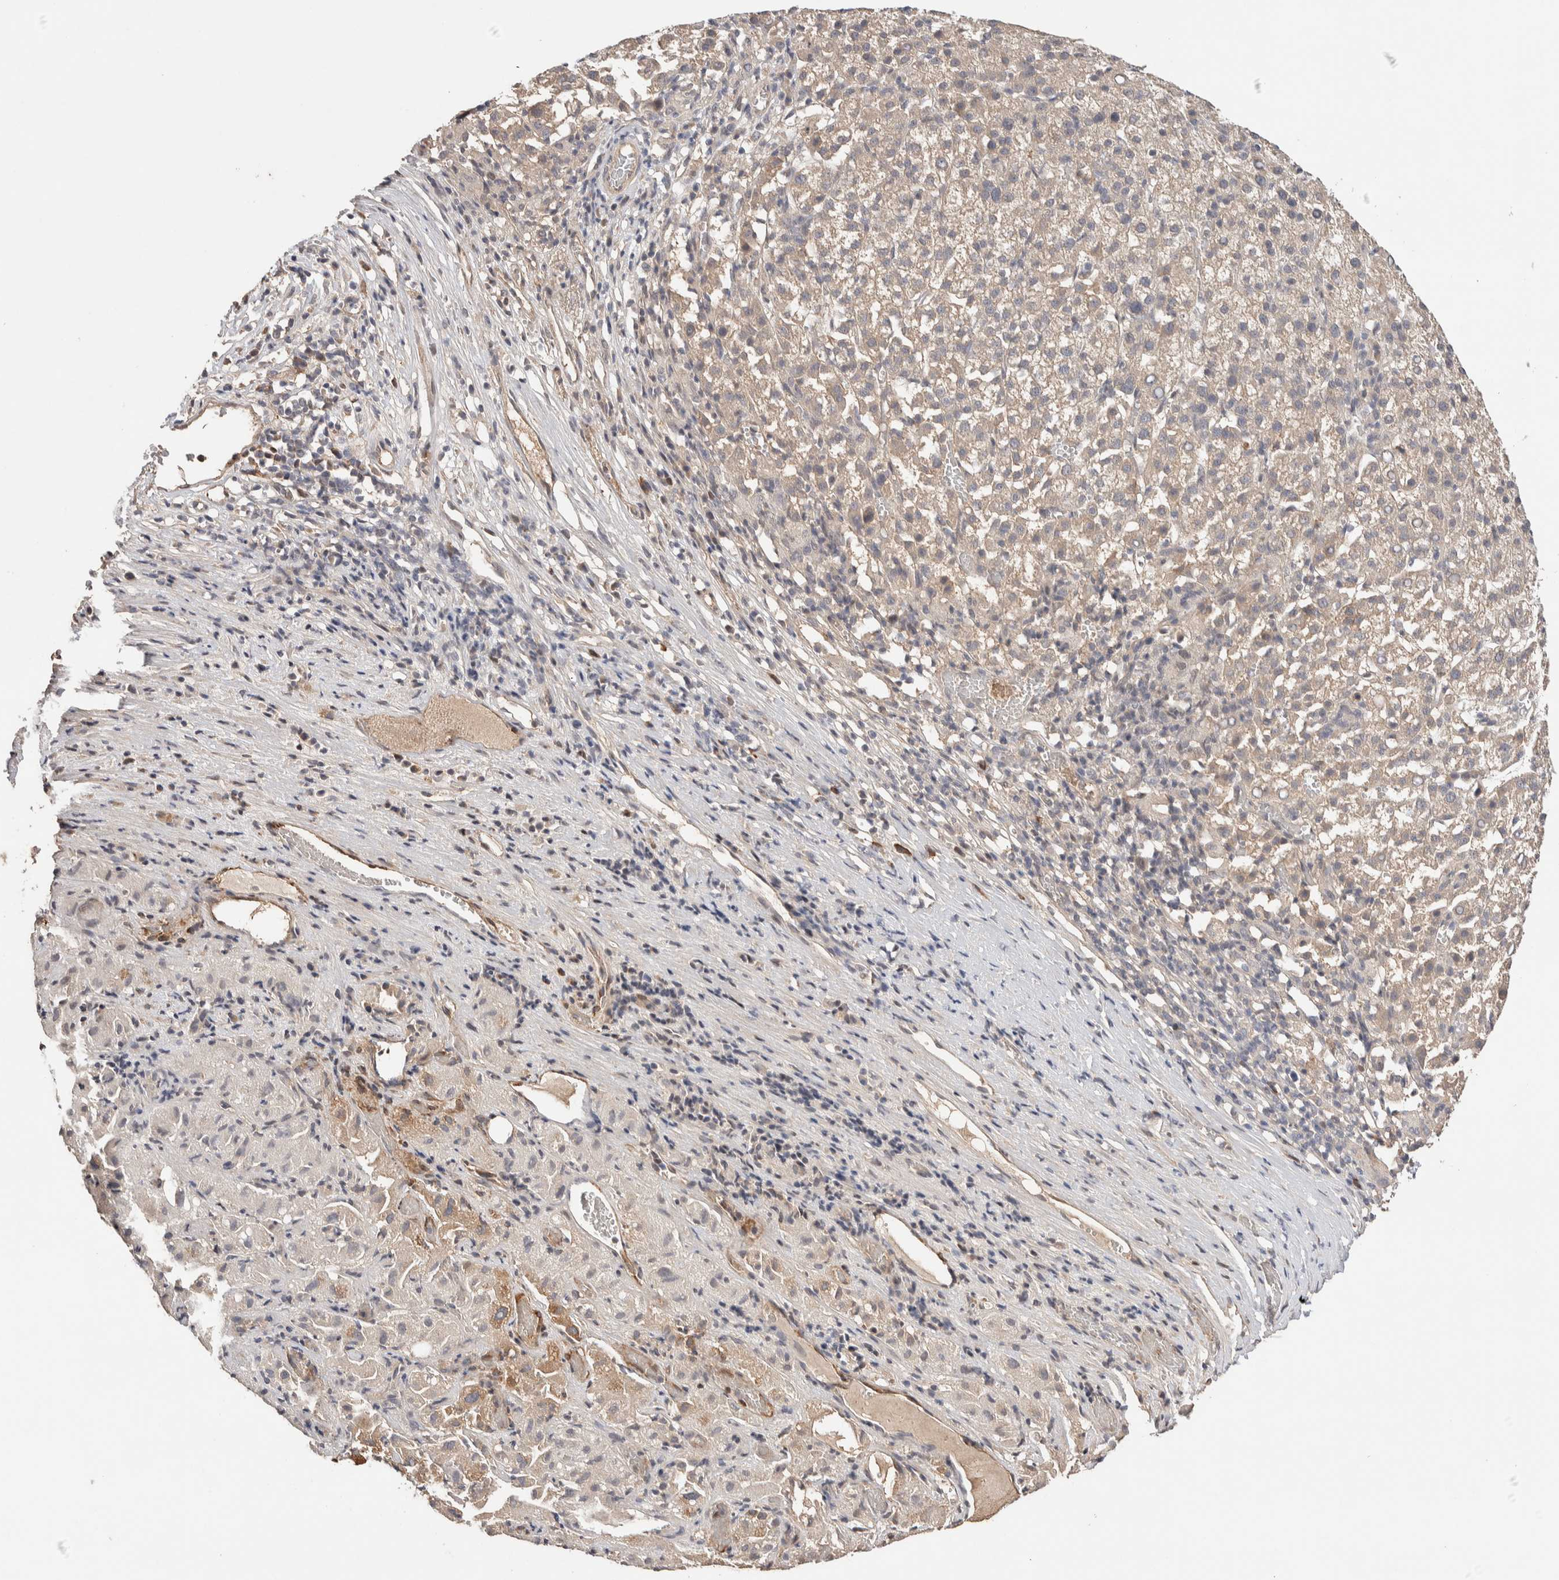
{"staining": {"intensity": "weak", "quantity": "<25%", "location": "cytoplasmic/membranous"}, "tissue": "liver cancer", "cell_type": "Tumor cells", "image_type": "cancer", "snomed": [{"axis": "morphology", "description": "Carcinoma, Hepatocellular, NOS"}, {"axis": "topography", "description": "Liver"}], "caption": "An immunohistochemistry histopathology image of liver hepatocellular carcinoma is shown. There is no staining in tumor cells of liver hepatocellular carcinoma. (Immunohistochemistry, brightfield microscopy, high magnification).", "gene": "PRDM15", "patient": {"sex": "female", "age": 58}}